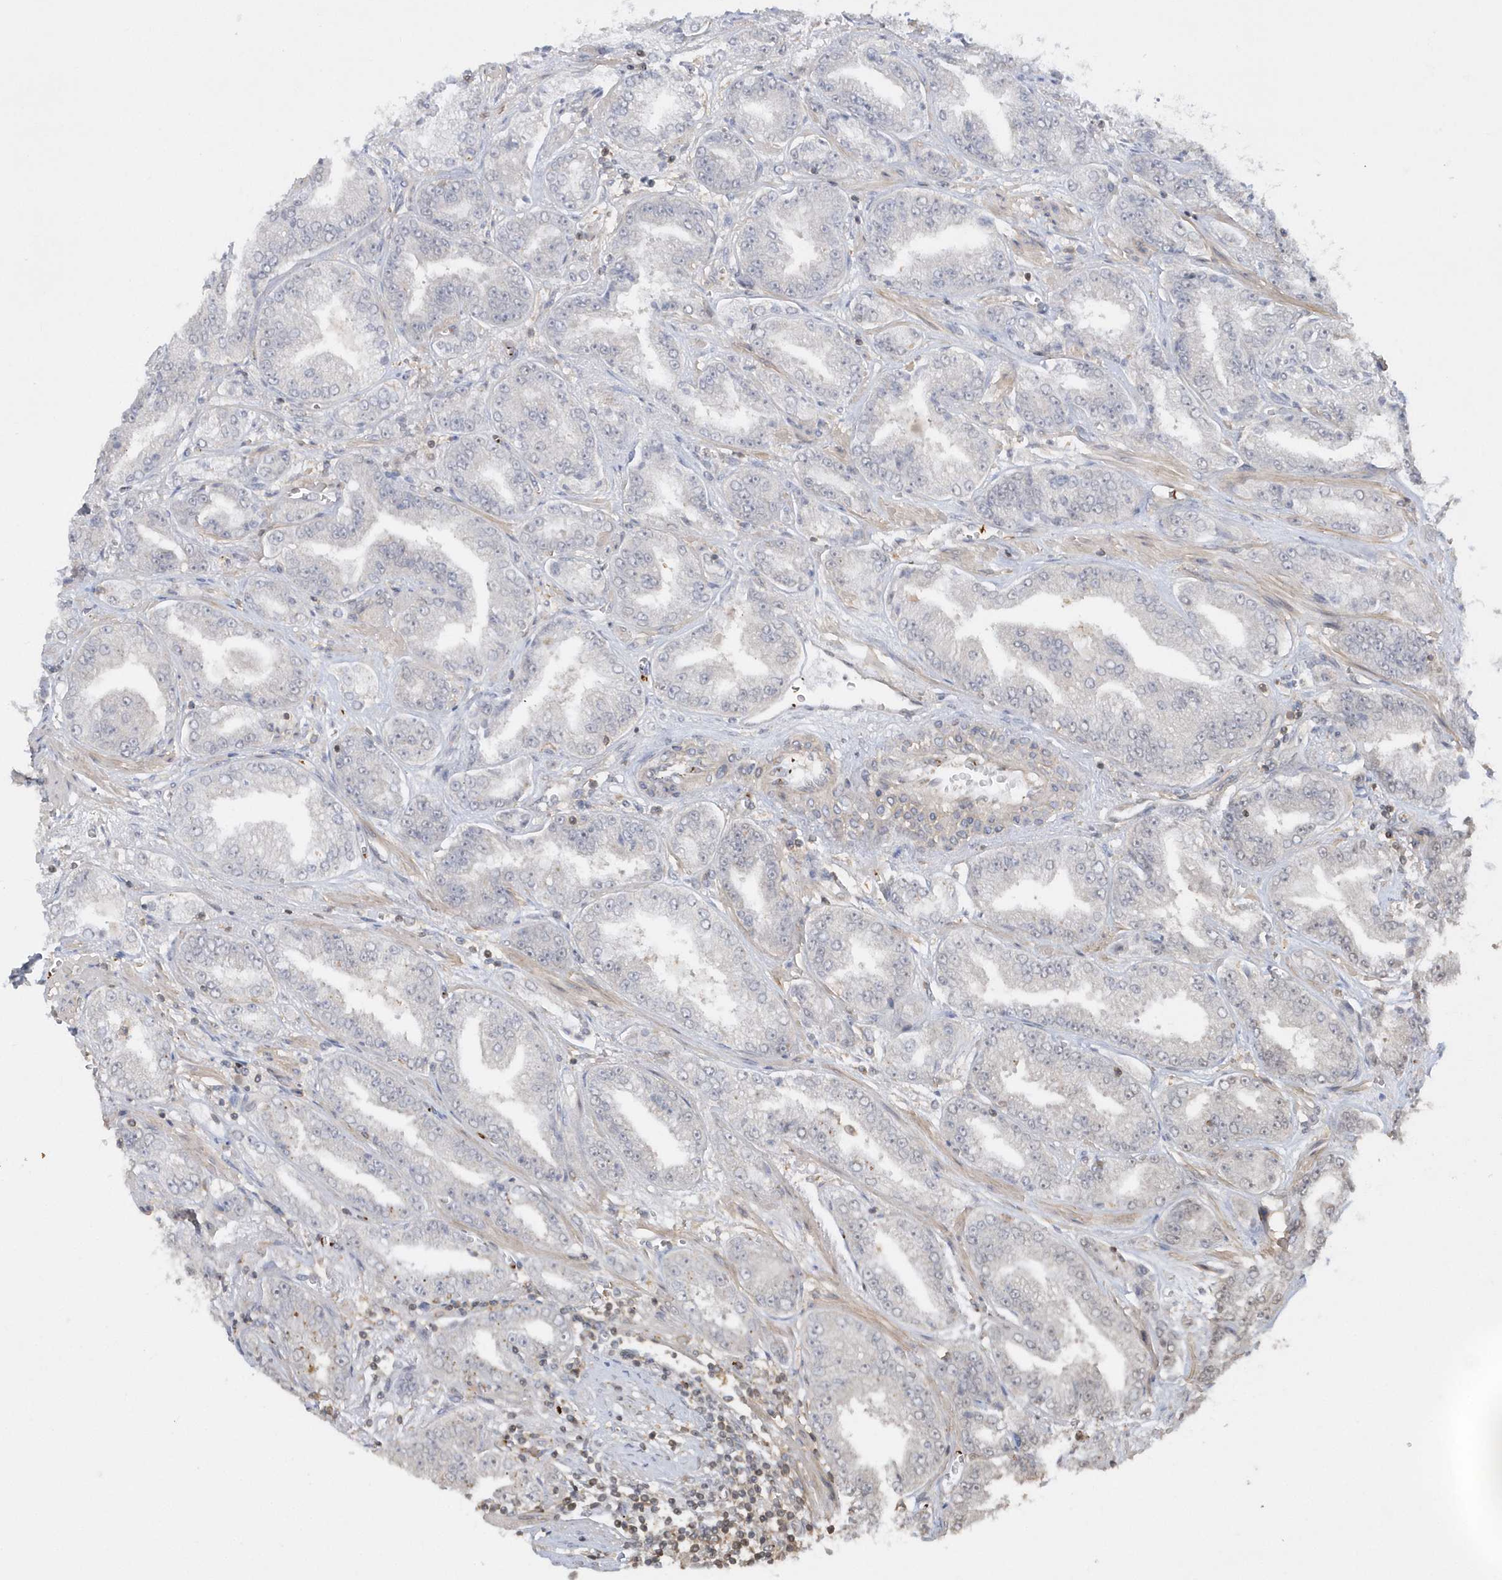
{"staining": {"intensity": "negative", "quantity": "none", "location": "none"}, "tissue": "prostate cancer", "cell_type": "Tumor cells", "image_type": "cancer", "snomed": [{"axis": "morphology", "description": "Adenocarcinoma, High grade"}, {"axis": "topography", "description": "Prostate"}], "caption": "High power microscopy micrograph of an IHC image of prostate high-grade adenocarcinoma, revealing no significant staining in tumor cells.", "gene": "BSN", "patient": {"sex": "male", "age": 71}}